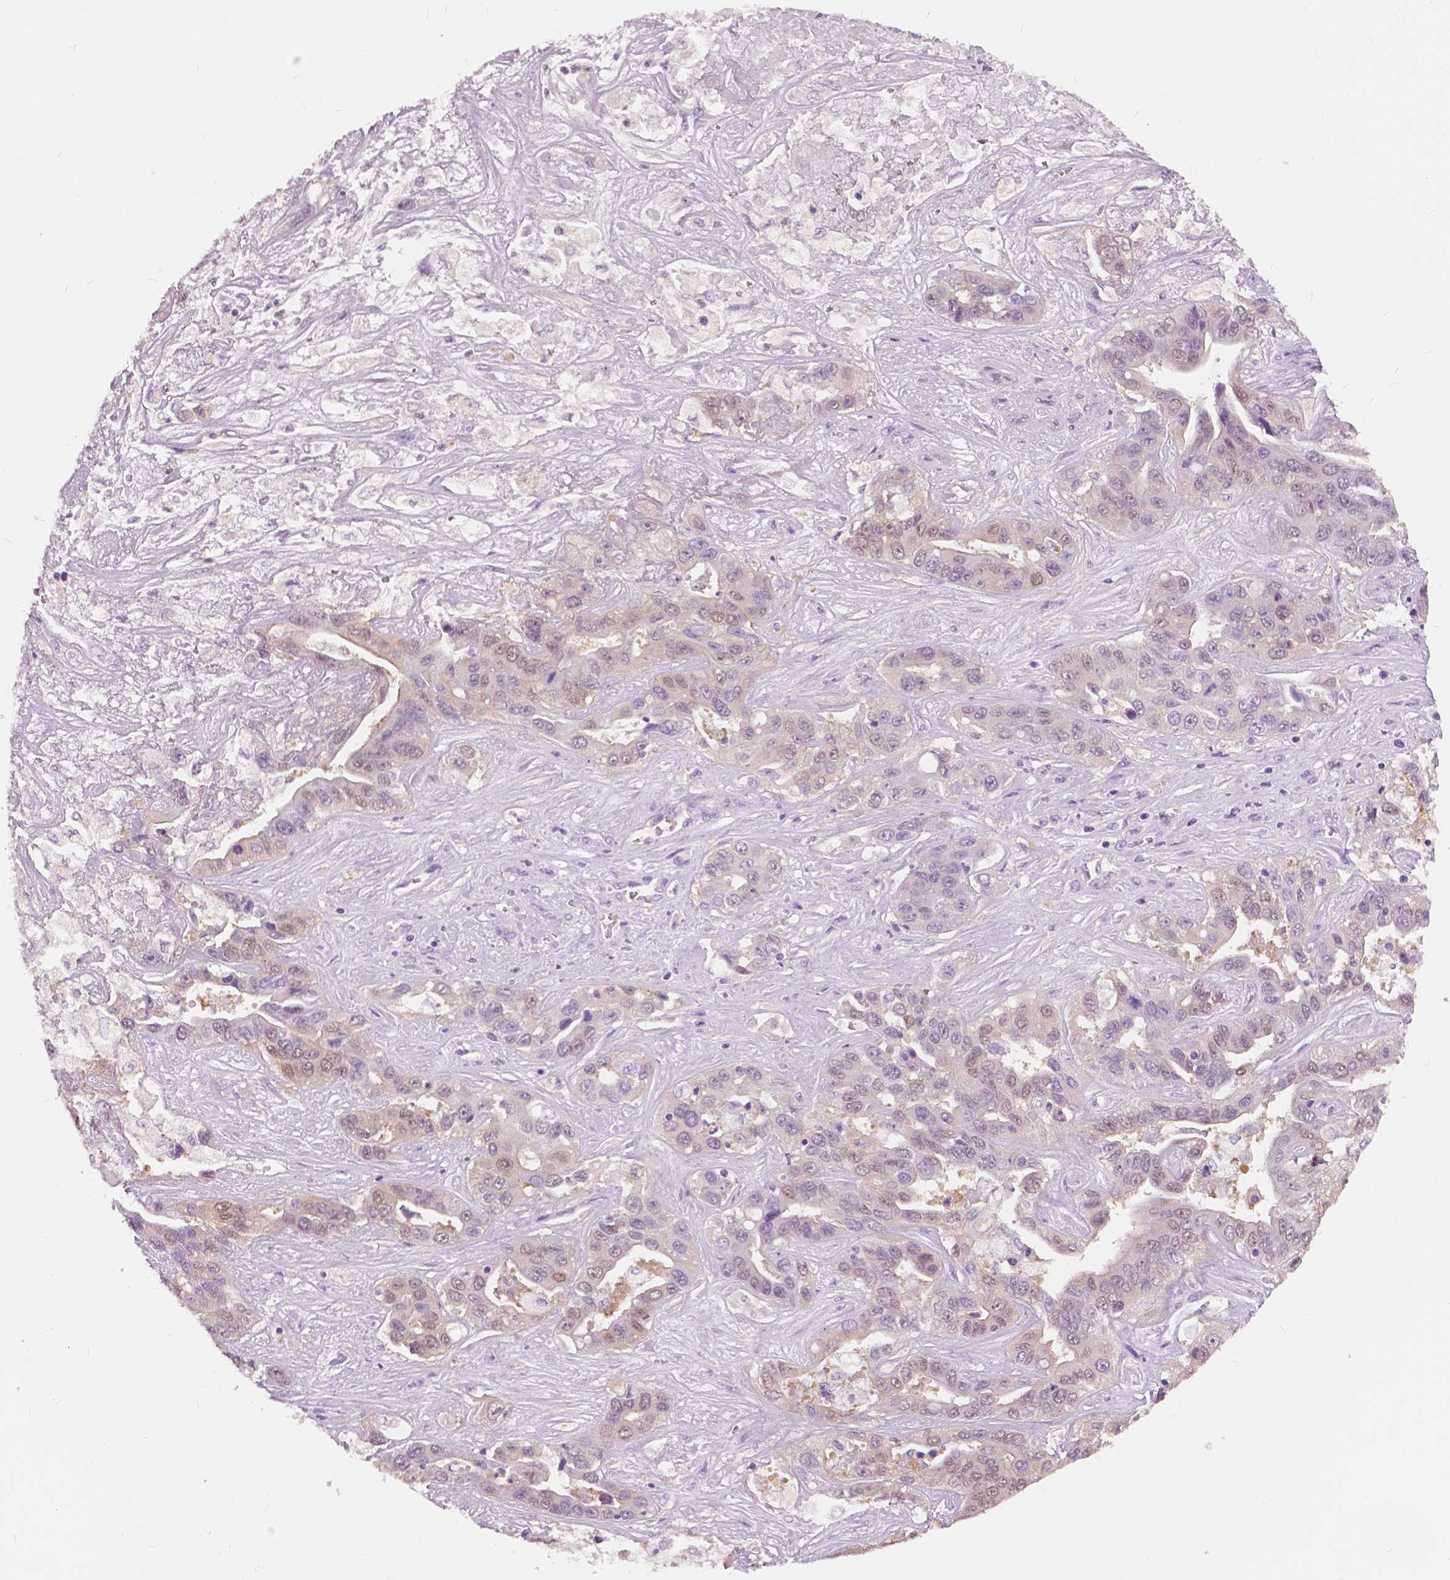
{"staining": {"intensity": "weak", "quantity": "<25%", "location": "nuclear"}, "tissue": "liver cancer", "cell_type": "Tumor cells", "image_type": "cancer", "snomed": [{"axis": "morphology", "description": "Cholangiocarcinoma"}, {"axis": "topography", "description": "Liver"}], "caption": "Protein analysis of liver cancer demonstrates no significant staining in tumor cells.", "gene": "TKFC", "patient": {"sex": "female", "age": 52}}